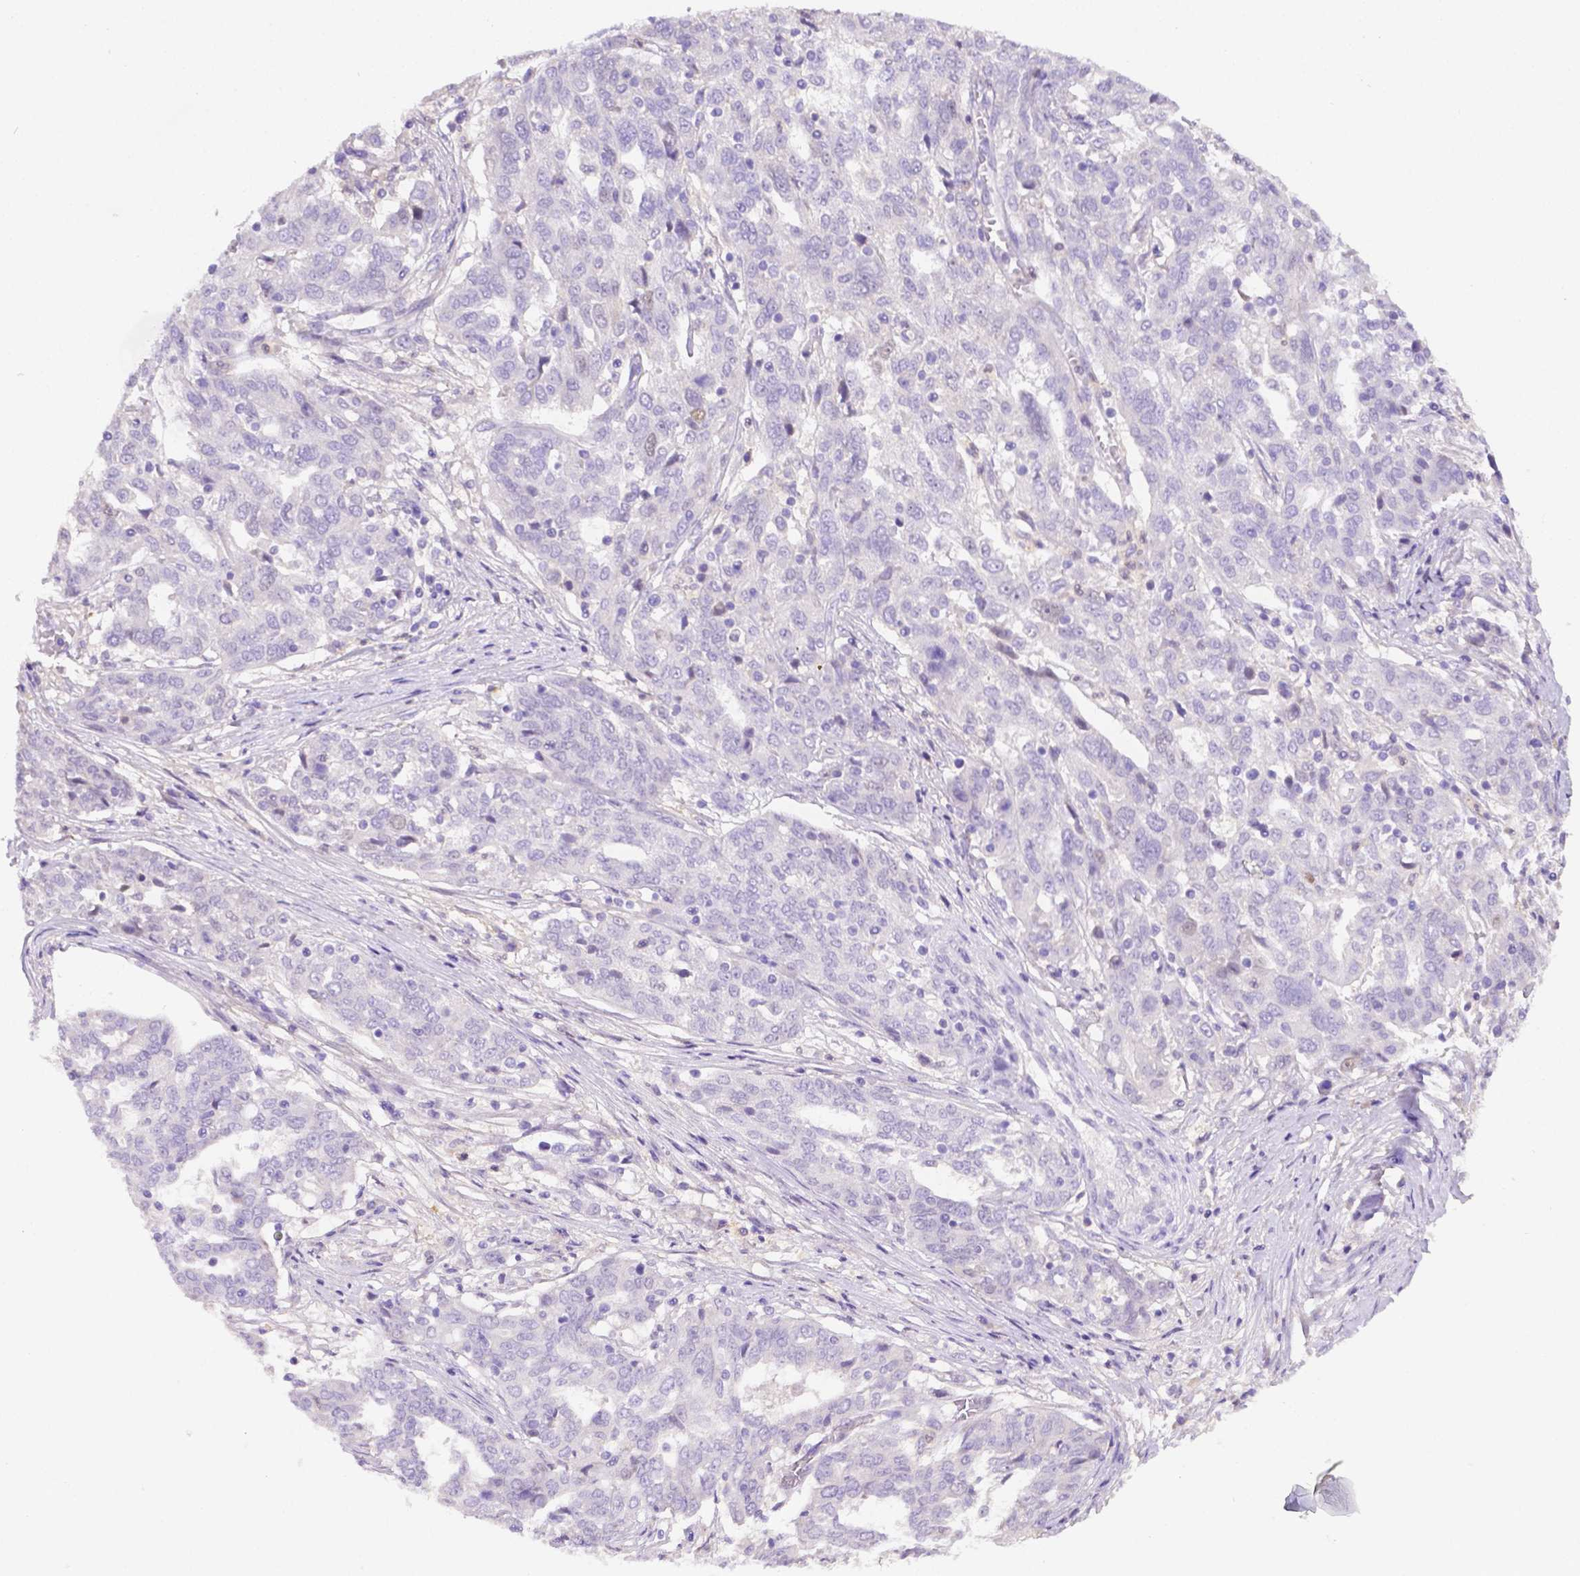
{"staining": {"intensity": "negative", "quantity": "none", "location": "none"}, "tissue": "ovarian cancer", "cell_type": "Tumor cells", "image_type": "cancer", "snomed": [{"axis": "morphology", "description": "Cystadenocarcinoma, serous, NOS"}, {"axis": "topography", "description": "Ovary"}], "caption": "High power microscopy image of an immunohistochemistry micrograph of ovarian cancer, revealing no significant positivity in tumor cells. (Immunohistochemistry, brightfield microscopy, high magnification).", "gene": "NXPH2", "patient": {"sex": "female", "age": 67}}